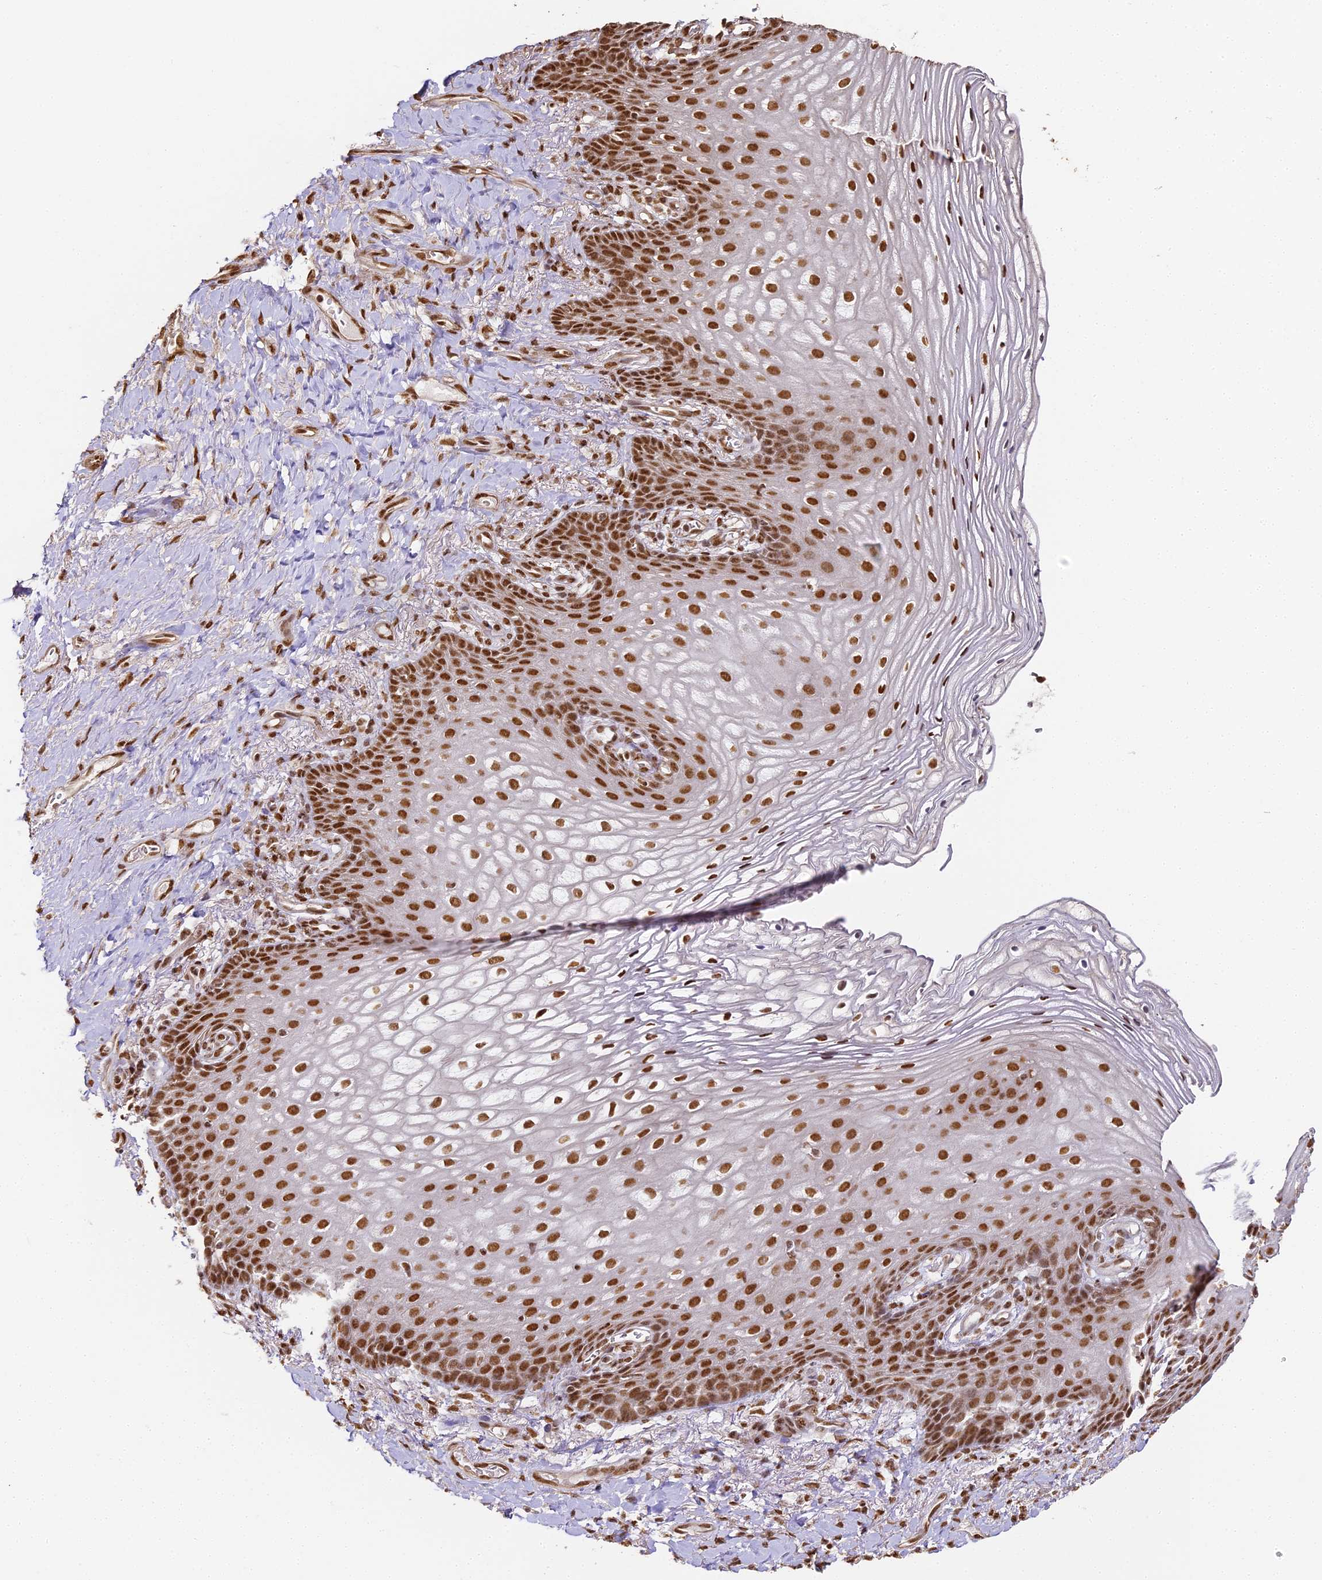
{"staining": {"intensity": "strong", "quantity": ">75%", "location": "nuclear"}, "tissue": "vagina", "cell_type": "Squamous epithelial cells", "image_type": "normal", "snomed": [{"axis": "morphology", "description": "Normal tissue, NOS"}, {"axis": "topography", "description": "Vagina"}], "caption": "A micrograph of human vagina stained for a protein reveals strong nuclear brown staining in squamous epithelial cells.", "gene": "HNRNPA1", "patient": {"sex": "female", "age": 60}}